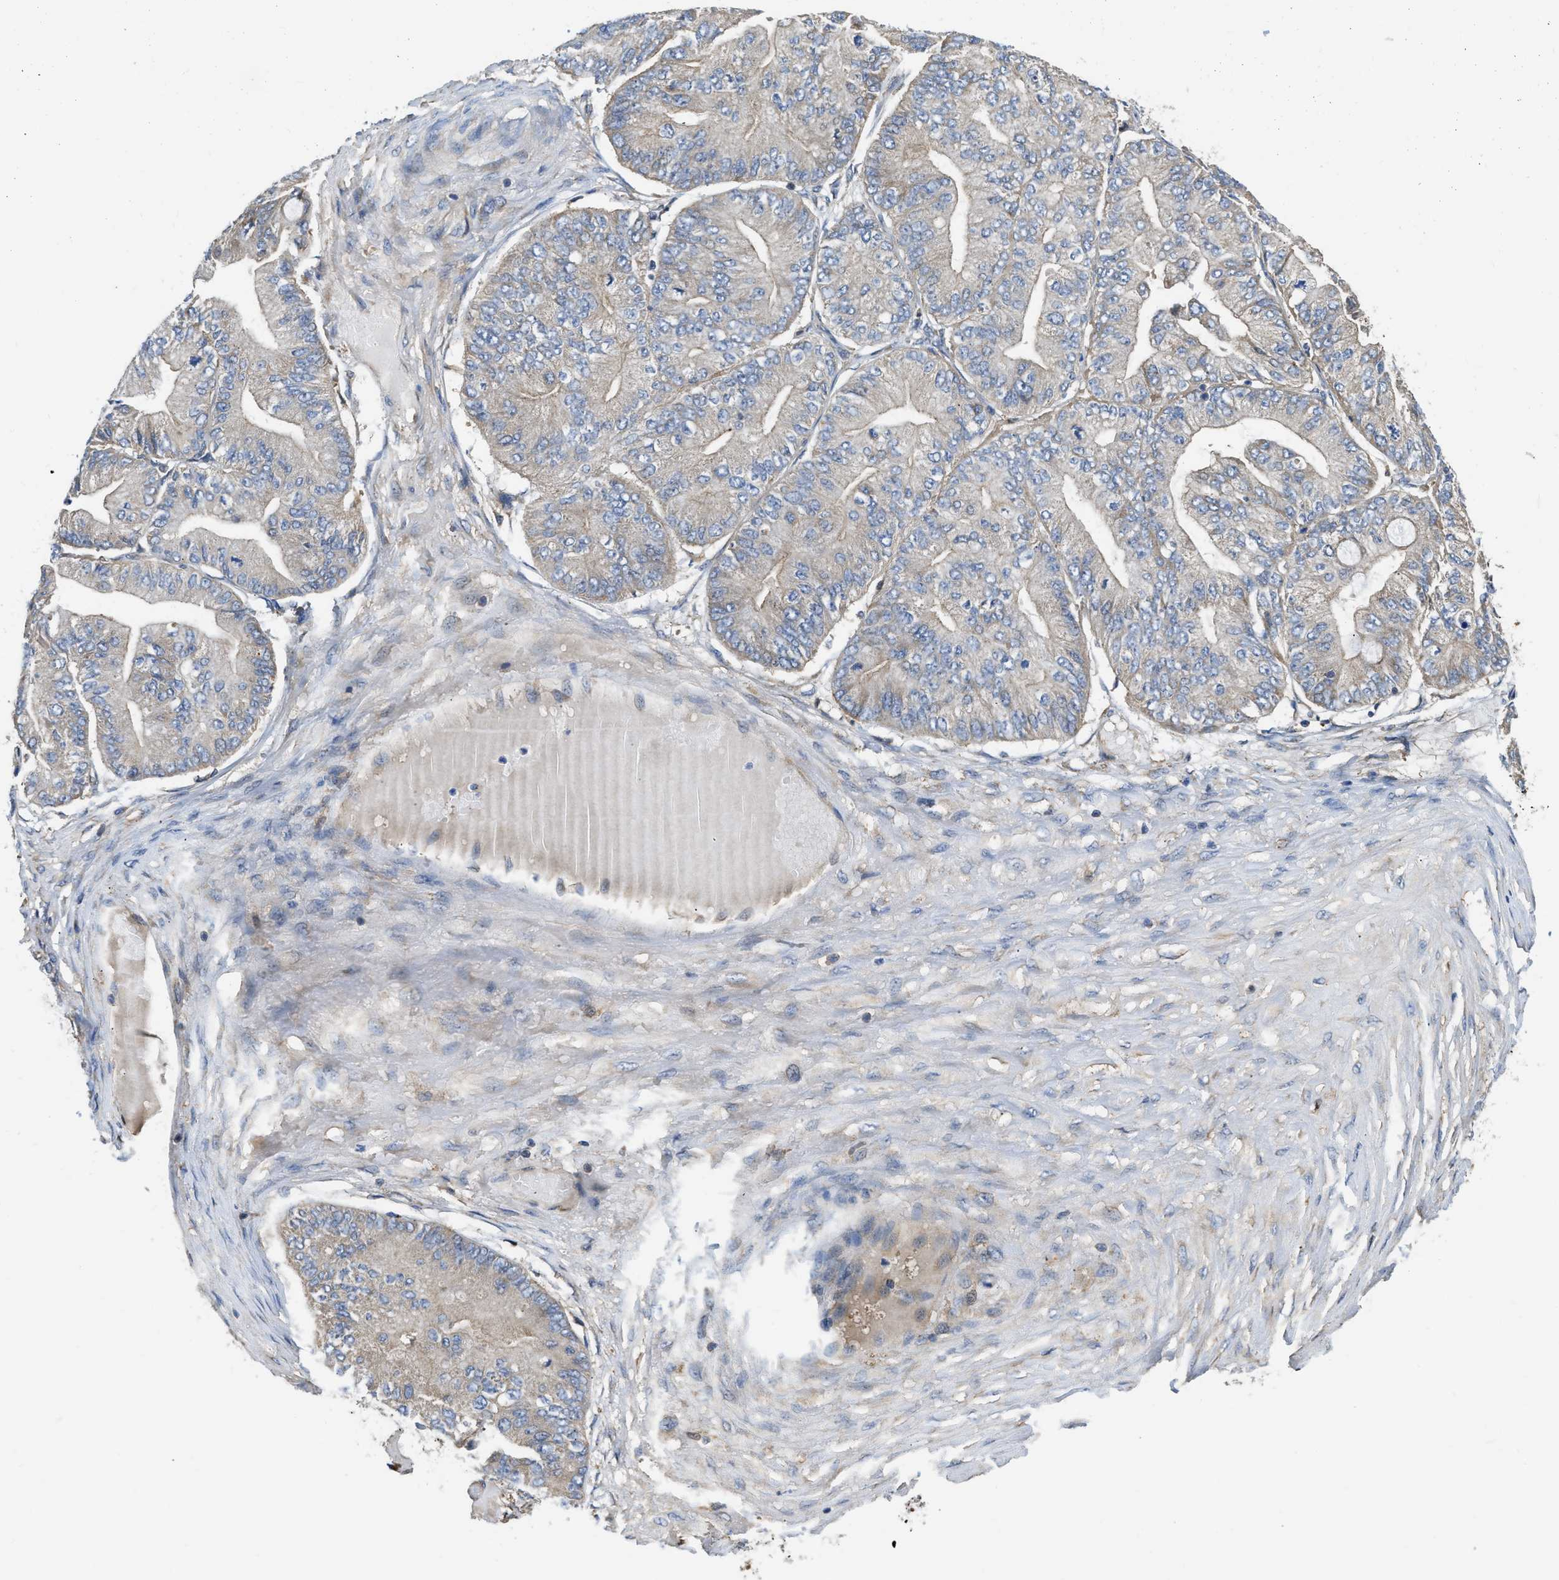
{"staining": {"intensity": "negative", "quantity": "none", "location": "none"}, "tissue": "ovarian cancer", "cell_type": "Tumor cells", "image_type": "cancer", "snomed": [{"axis": "morphology", "description": "Cystadenocarcinoma, mucinous, NOS"}, {"axis": "topography", "description": "Ovary"}], "caption": "Tumor cells are negative for protein expression in human mucinous cystadenocarcinoma (ovarian).", "gene": "FLNB", "patient": {"sex": "female", "age": 61}}